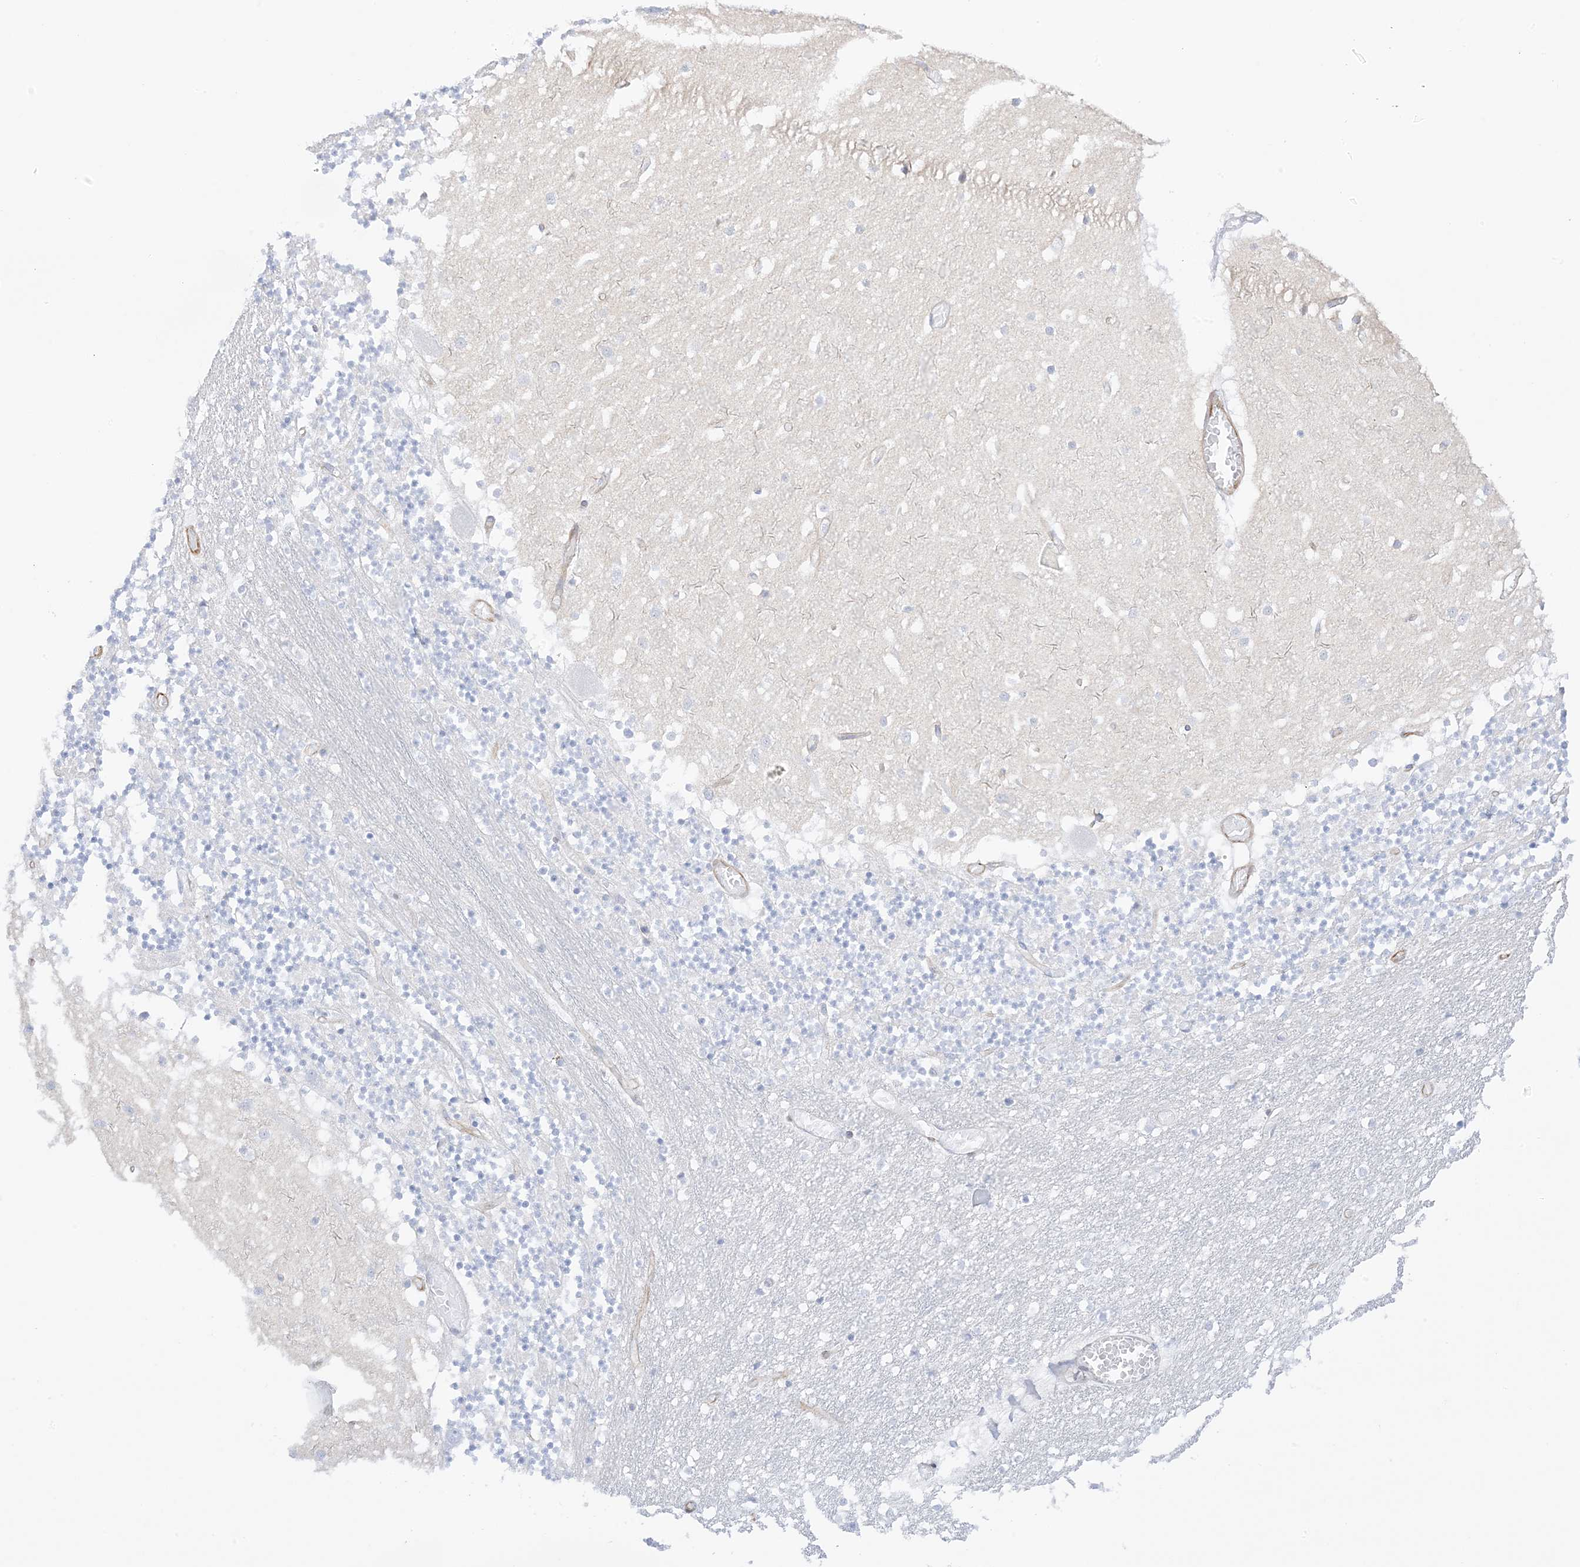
{"staining": {"intensity": "negative", "quantity": "none", "location": "none"}, "tissue": "cerebellum", "cell_type": "Cells in granular layer", "image_type": "normal", "snomed": [{"axis": "morphology", "description": "Normal tissue, NOS"}, {"axis": "topography", "description": "Cerebellum"}], "caption": "A histopathology image of cerebellum stained for a protein reveals no brown staining in cells in granular layer.", "gene": "PID1", "patient": {"sex": "female", "age": 28}}